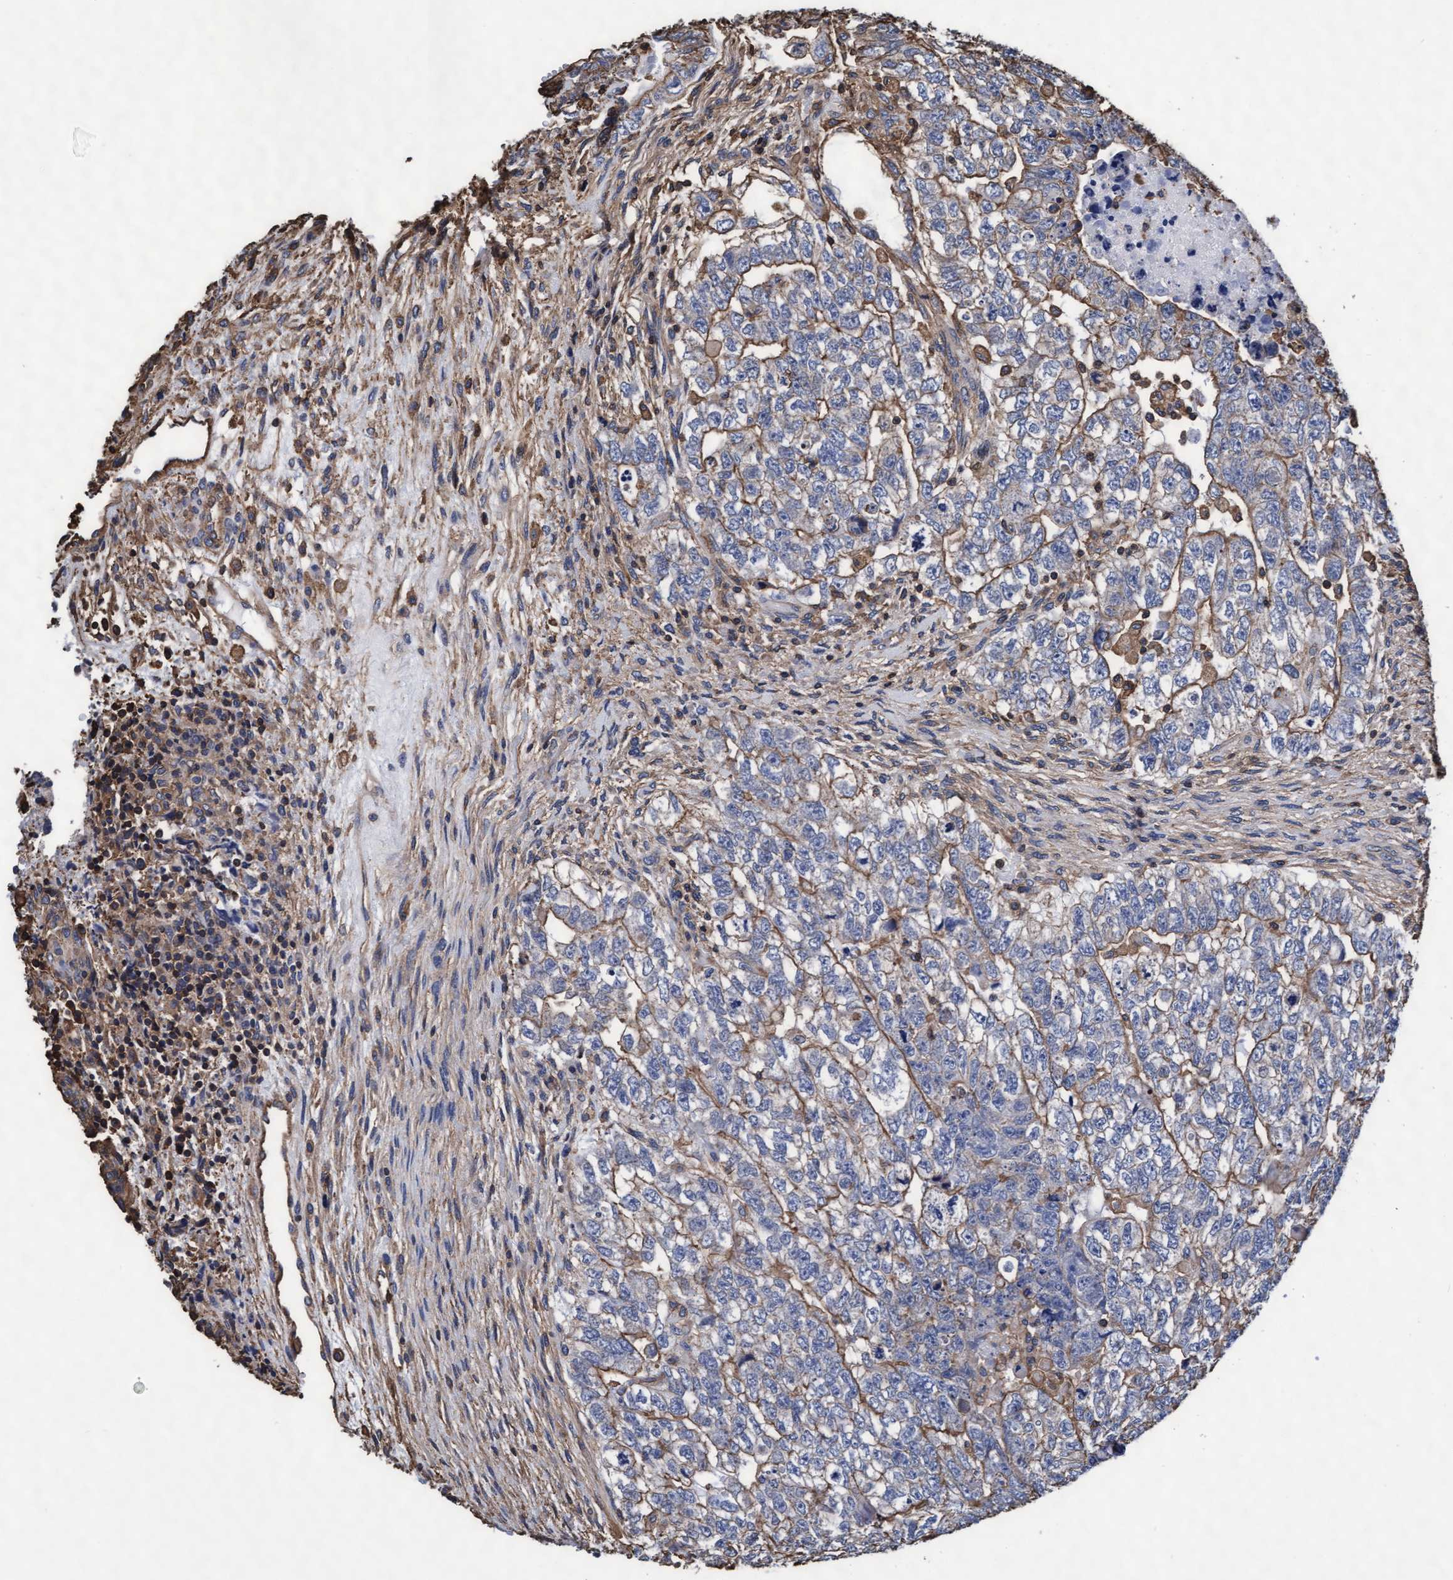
{"staining": {"intensity": "moderate", "quantity": "25%-75%", "location": "cytoplasmic/membranous"}, "tissue": "testis cancer", "cell_type": "Tumor cells", "image_type": "cancer", "snomed": [{"axis": "morphology", "description": "Carcinoma, Embryonal, NOS"}, {"axis": "topography", "description": "Testis"}], "caption": "This is an image of IHC staining of testis cancer (embryonal carcinoma), which shows moderate staining in the cytoplasmic/membranous of tumor cells.", "gene": "GRHPR", "patient": {"sex": "male", "age": 36}}